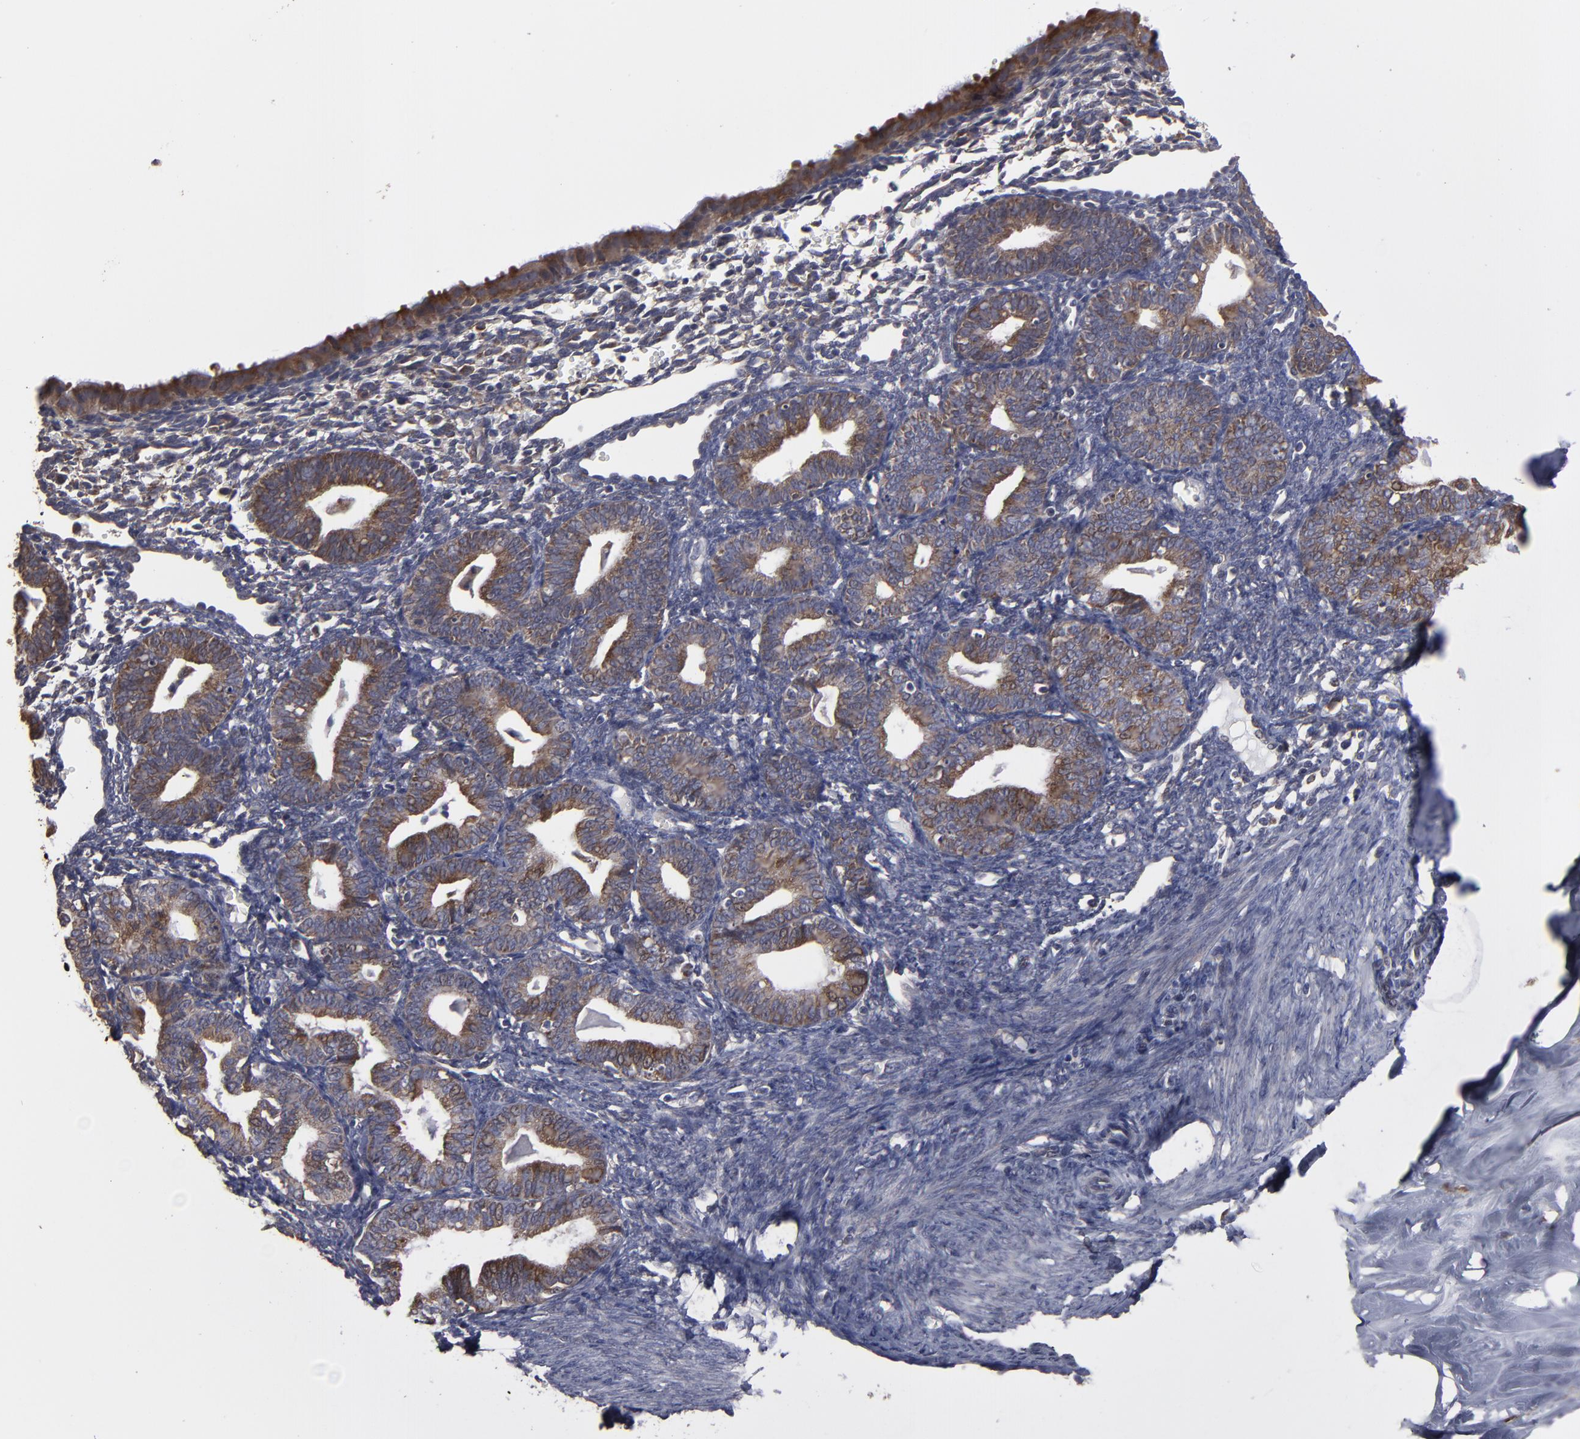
{"staining": {"intensity": "weak", "quantity": ">75%", "location": "cytoplasmic/membranous"}, "tissue": "endometrium", "cell_type": "Cells in endometrial stroma", "image_type": "normal", "snomed": [{"axis": "morphology", "description": "Normal tissue, NOS"}, {"axis": "topography", "description": "Endometrium"}], "caption": "The photomicrograph shows a brown stain indicating the presence of a protein in the cytoplasmic/membranous of cells in endometrial stroma in endometrium. Nuclei are stained in blue.", "gene": "SND1", "patient": {"sex": "female", "age": 61}}